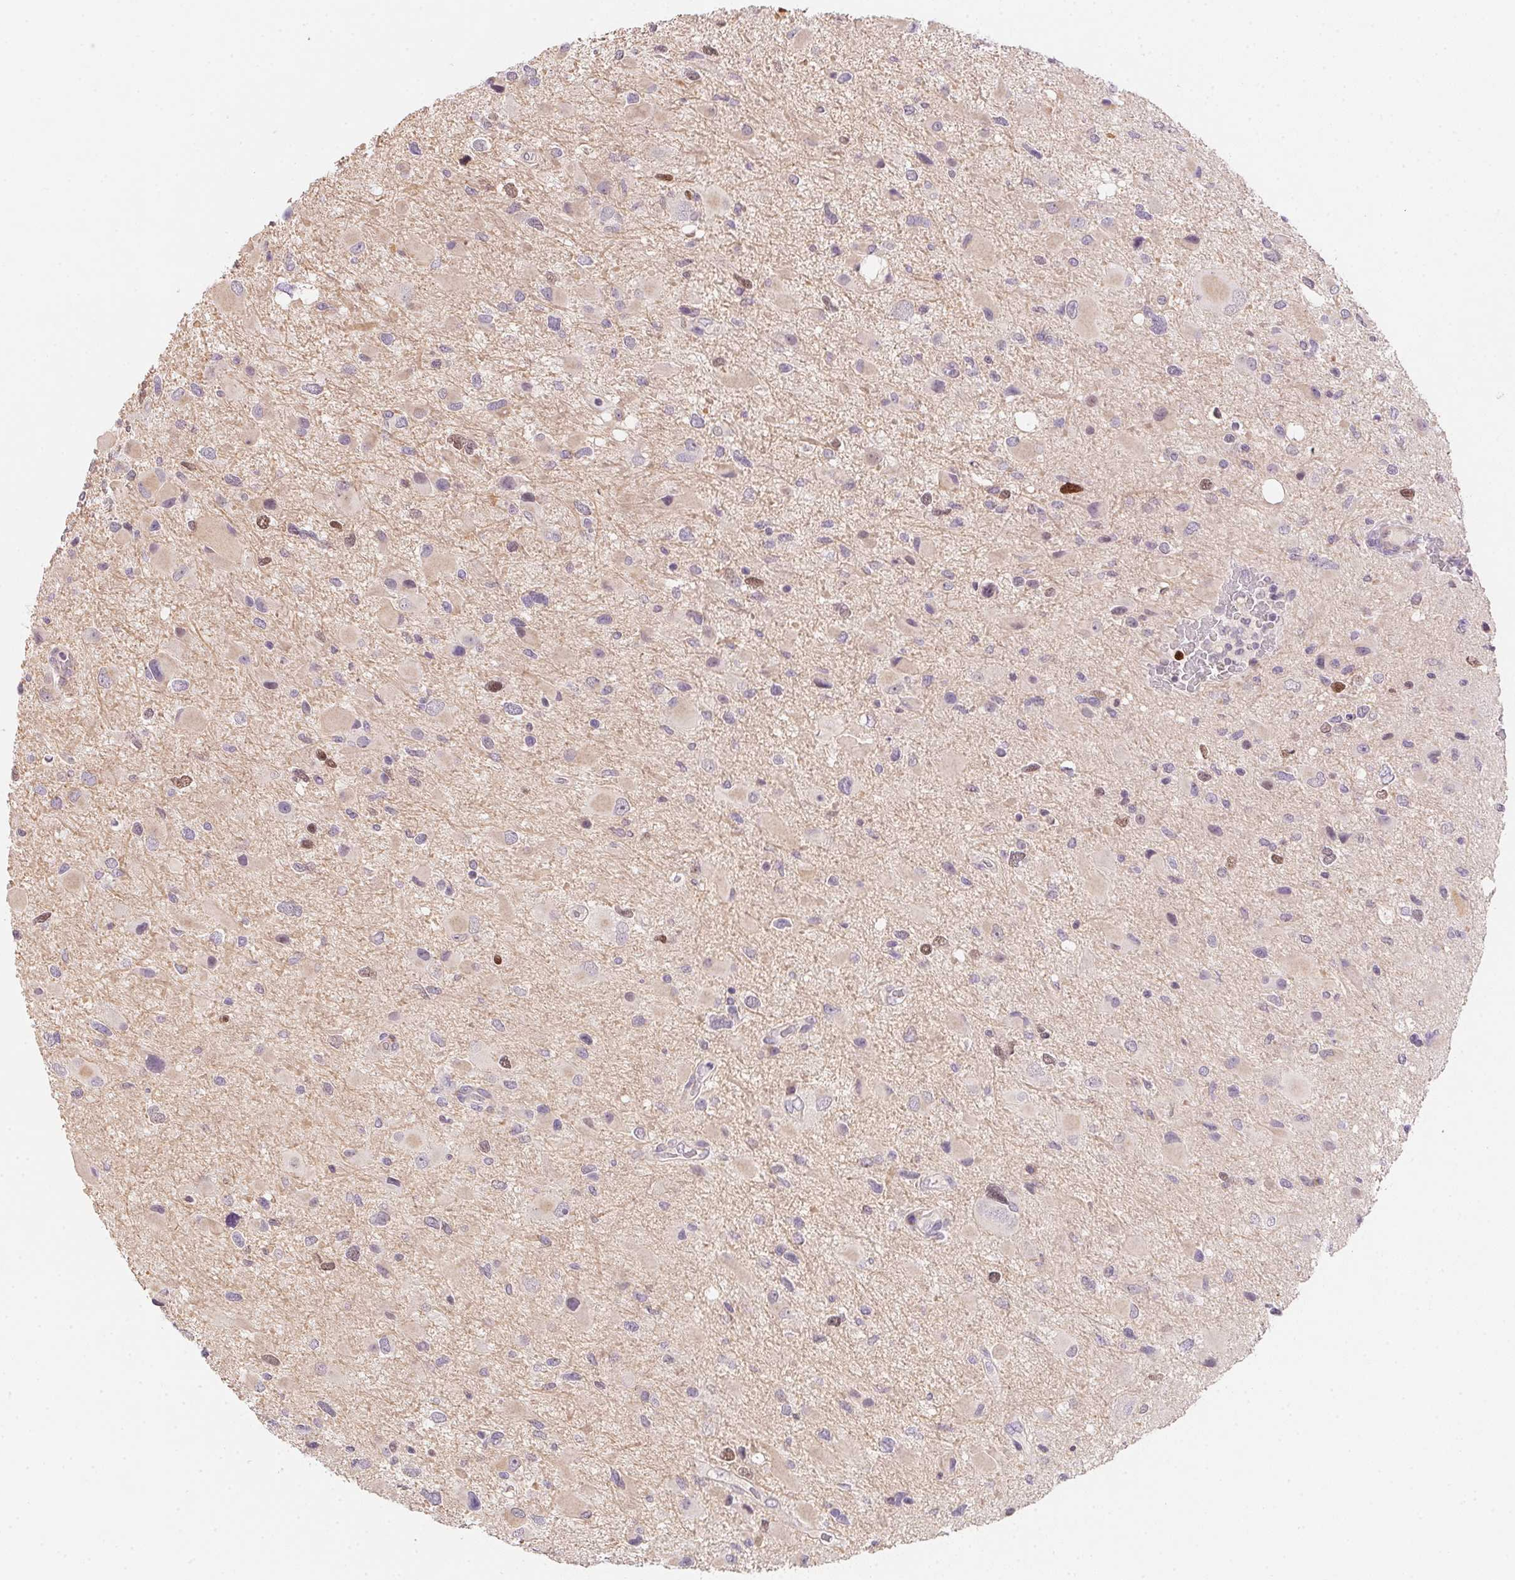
{"staining": {"intensity": "moderate", "quantity": "<25%", "location": "nuclear"}, "tissue": "glioma", "cell_type": "Tumor cells", "image_type": "cancer", "snomed": [{"axis": "morphology", "description": "Glioma, malignant, Low grade"}, {"axis": "topography", "description": "Brain"}], "caption": "Brown immunohistochemical staining in human malignant low-grade glioma demonstrates moderate nuclear staining in about <25% of tumor cells. Nuclei are stained in blue.", "gene": "HELLS", "patient": {"sex": "female", "age": 32}}